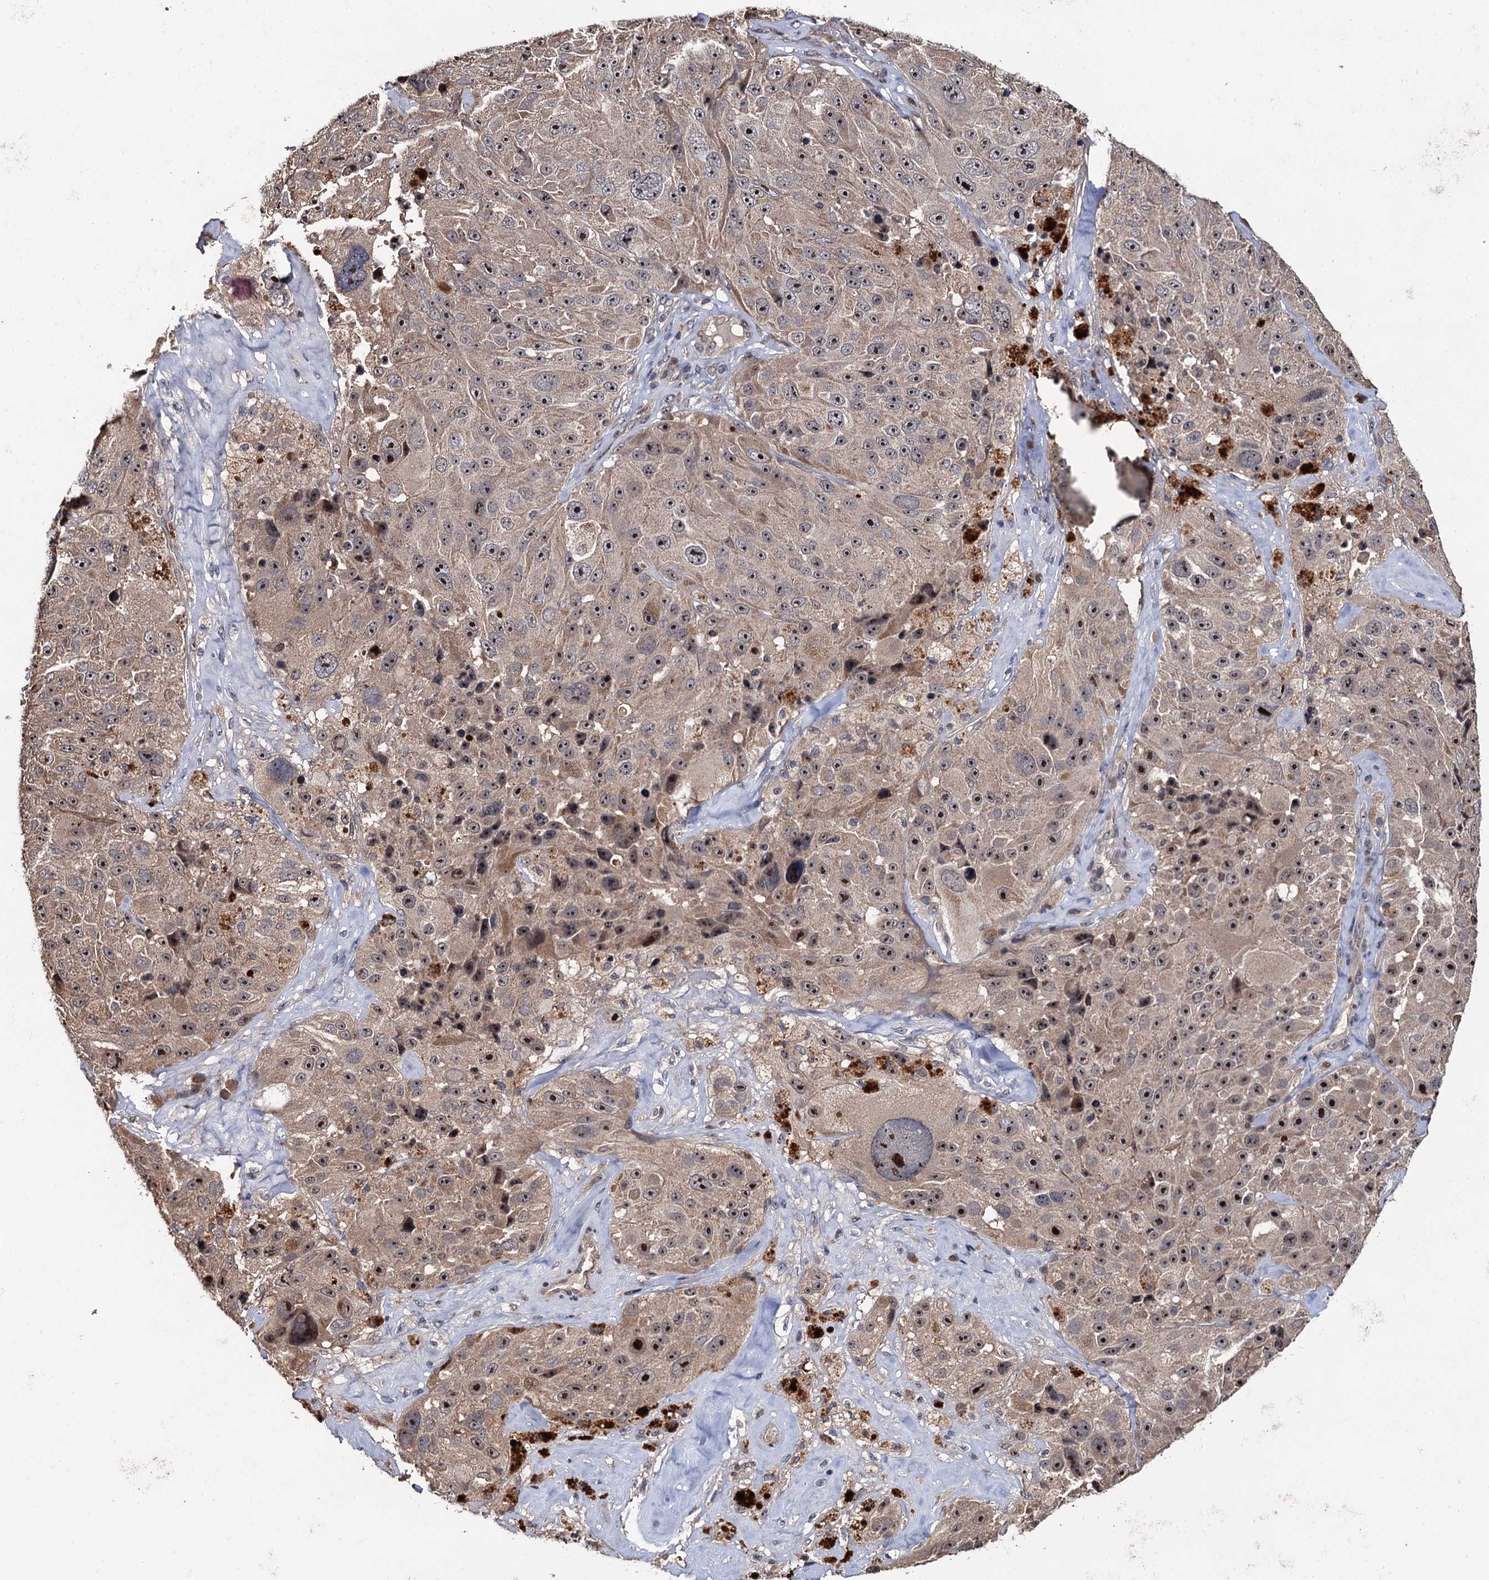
{"staining": {"intensity": "moderate", "quantity": "25%-75%", "location": "nuclear"}, "tissue": "melanoma", "cell_type": "Tumor cells", "image_type": "cancer", "snomed": [{"axis": "morphology", "description": "Malignant melanoma, Metastatic site"}, {"axis": "topography", "description": "Lymph node"}], "caption": "Malignant melanoma (metastatic site) stained with immunohistochemistry displays moderate nuclear expression in approximately 25%-75% of tumor cells.", "gene": "LRRC63", "patient": {"sex": "male", "age": 62}}